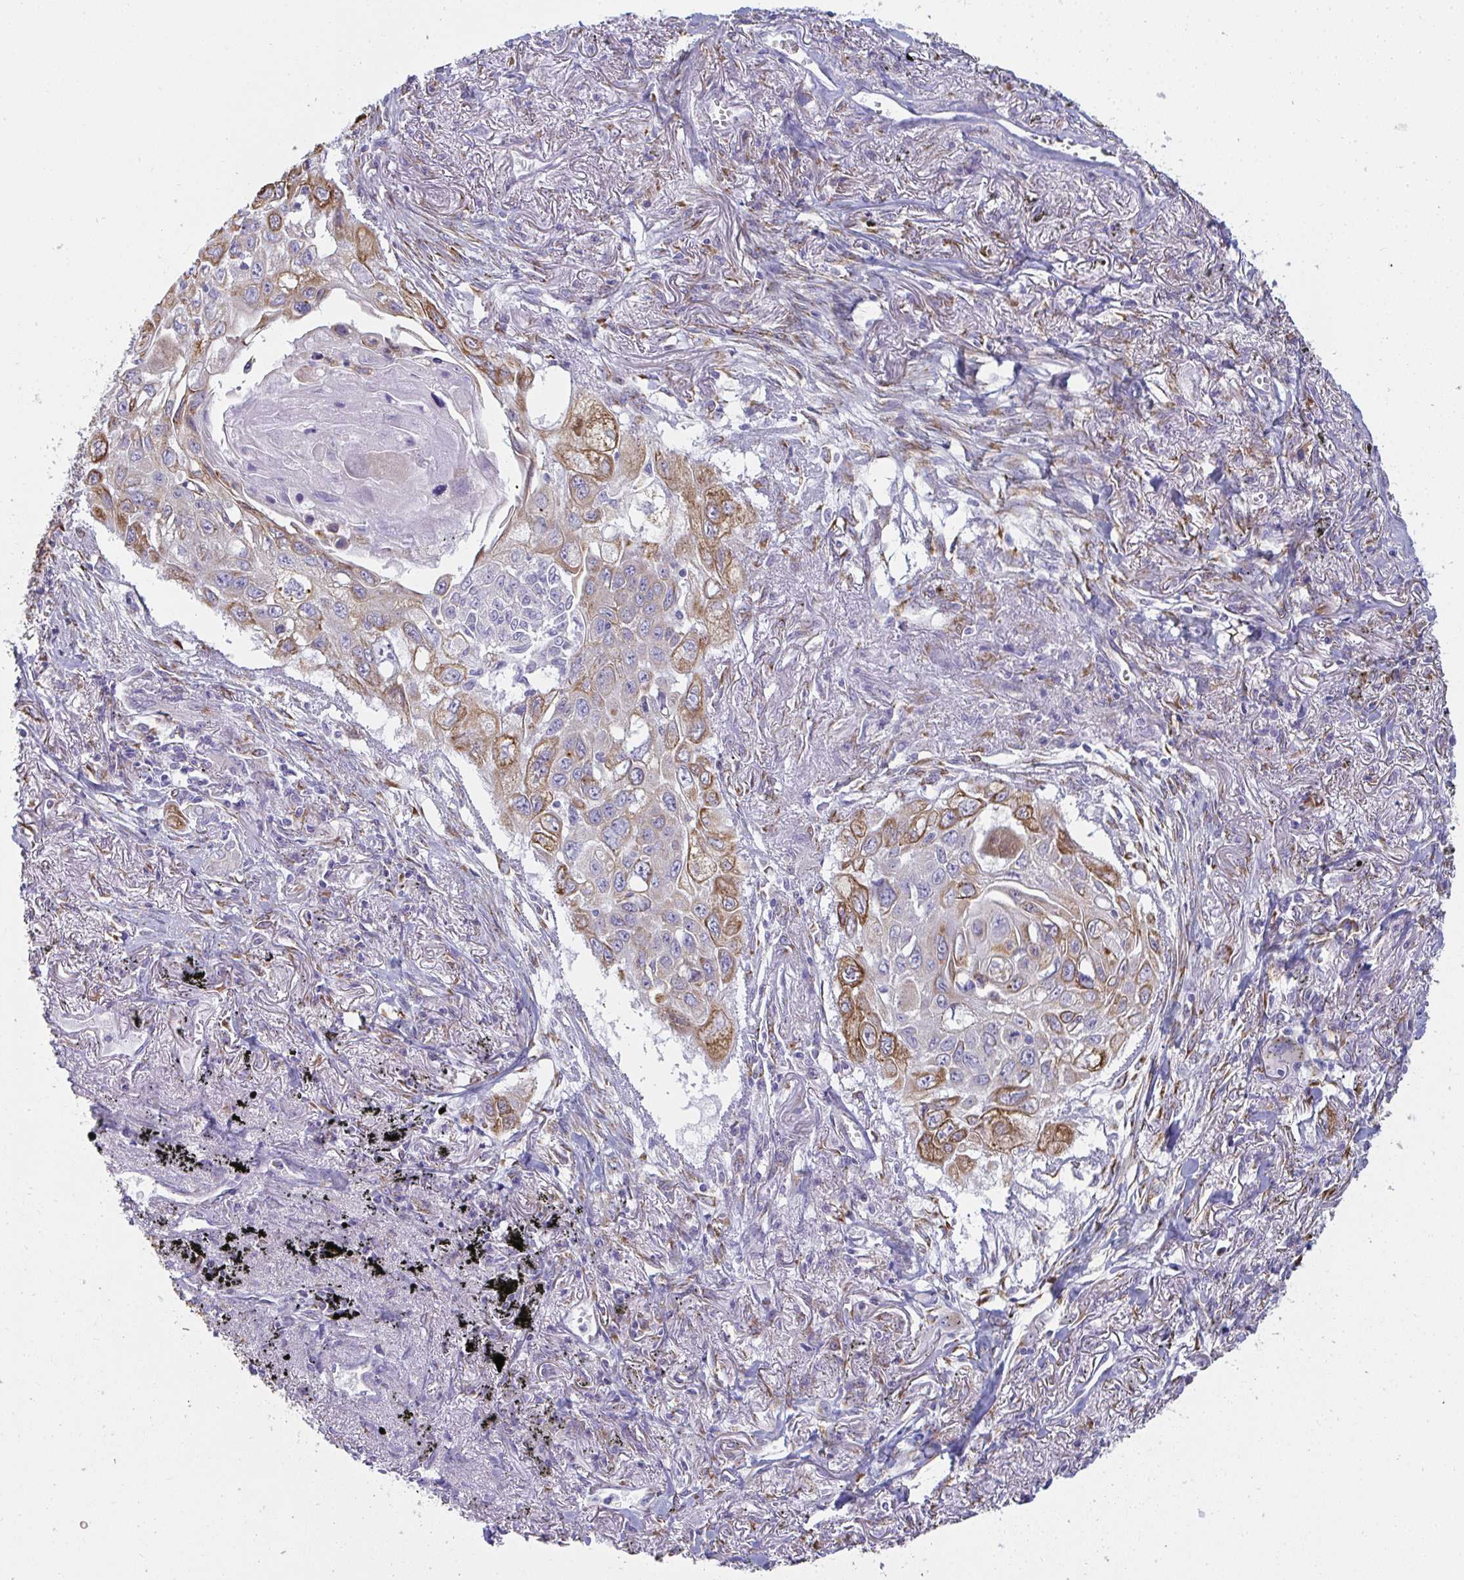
{"staining": {"intensity": "moderate", "quantity": "25%-75%", "location": "cytoplasmic/membranous"}, "tissue": "lung cancer", "cell_type": "Tumor cells", "image_type": "cancer", "snomed": [{"axis": "morphology", "description": "Squamous cell carcinoma, NOS"}, {"axis": "topography", "description": "Lung"}], "caption": "IHC of human squamous cell carcinoma (lung) exhibits medium levels of moderate cytoplasmic/membranous positivity in approximately 25%-75% of tumor cells.", "gene": "SHROOM1", "patient": {"sex": "male", "age": 75}}